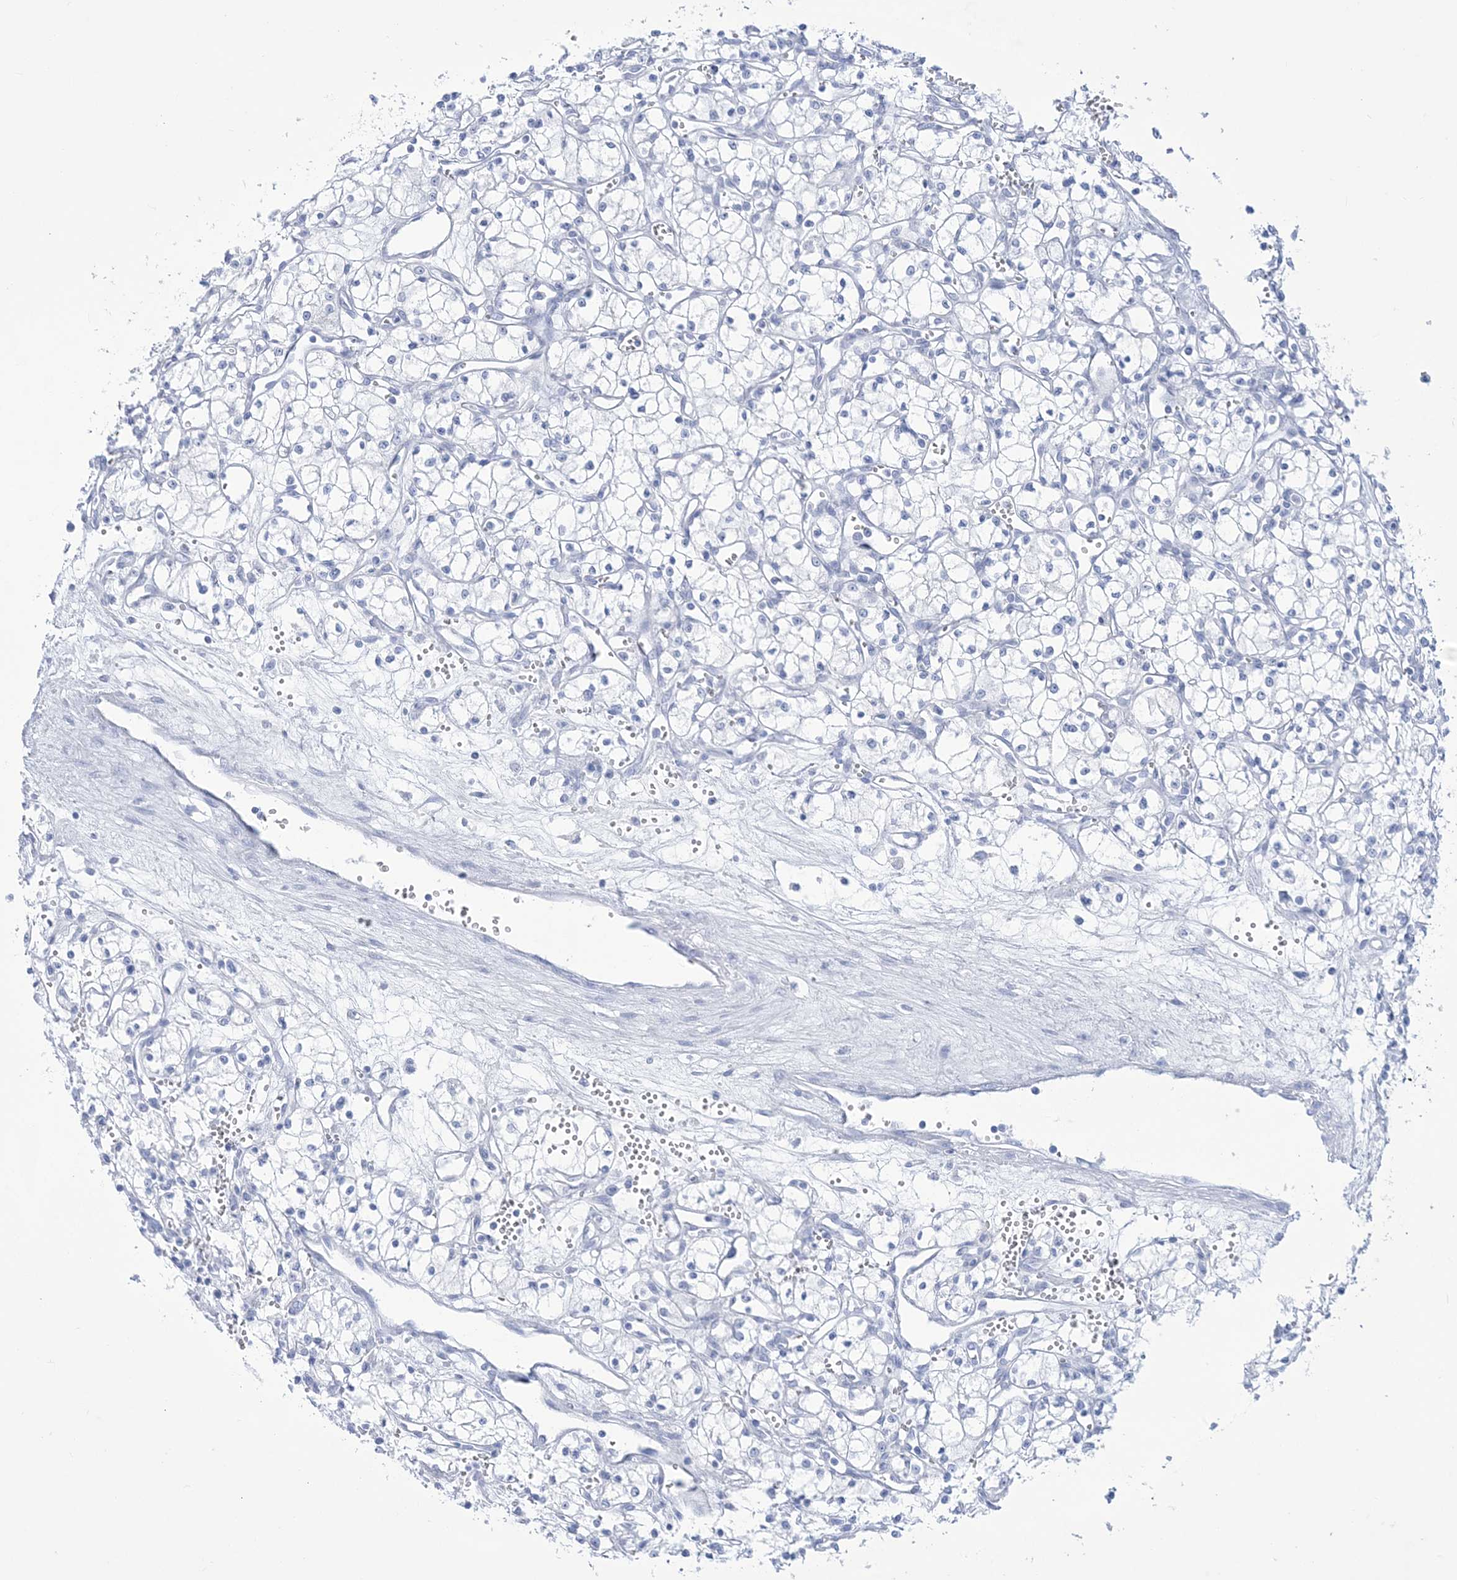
{"staining": {"intensity": "negative", "quantity": "none", "location": "none"}, "tissue": "renal cancer", "cell_type": "Tumor cells", "image_type": "cancer", "snomed": [{"axis": "morphology", "description": "Adenocarcinoma, NOS"}, {"axis": "topography", "description": "Kidney"}], "caption": "Immunohistochemistry of renal adenocarcinoma shows no staining in tumor cells. (Stains: DAB (3,3'-diaminobenzidine) immunohistochemistry with hematoxylin counter stain, Microscopy: brightfield microscopy at high magnification).", "gene": "RBP2", "patient": {"sex": "male", "age": 59}}